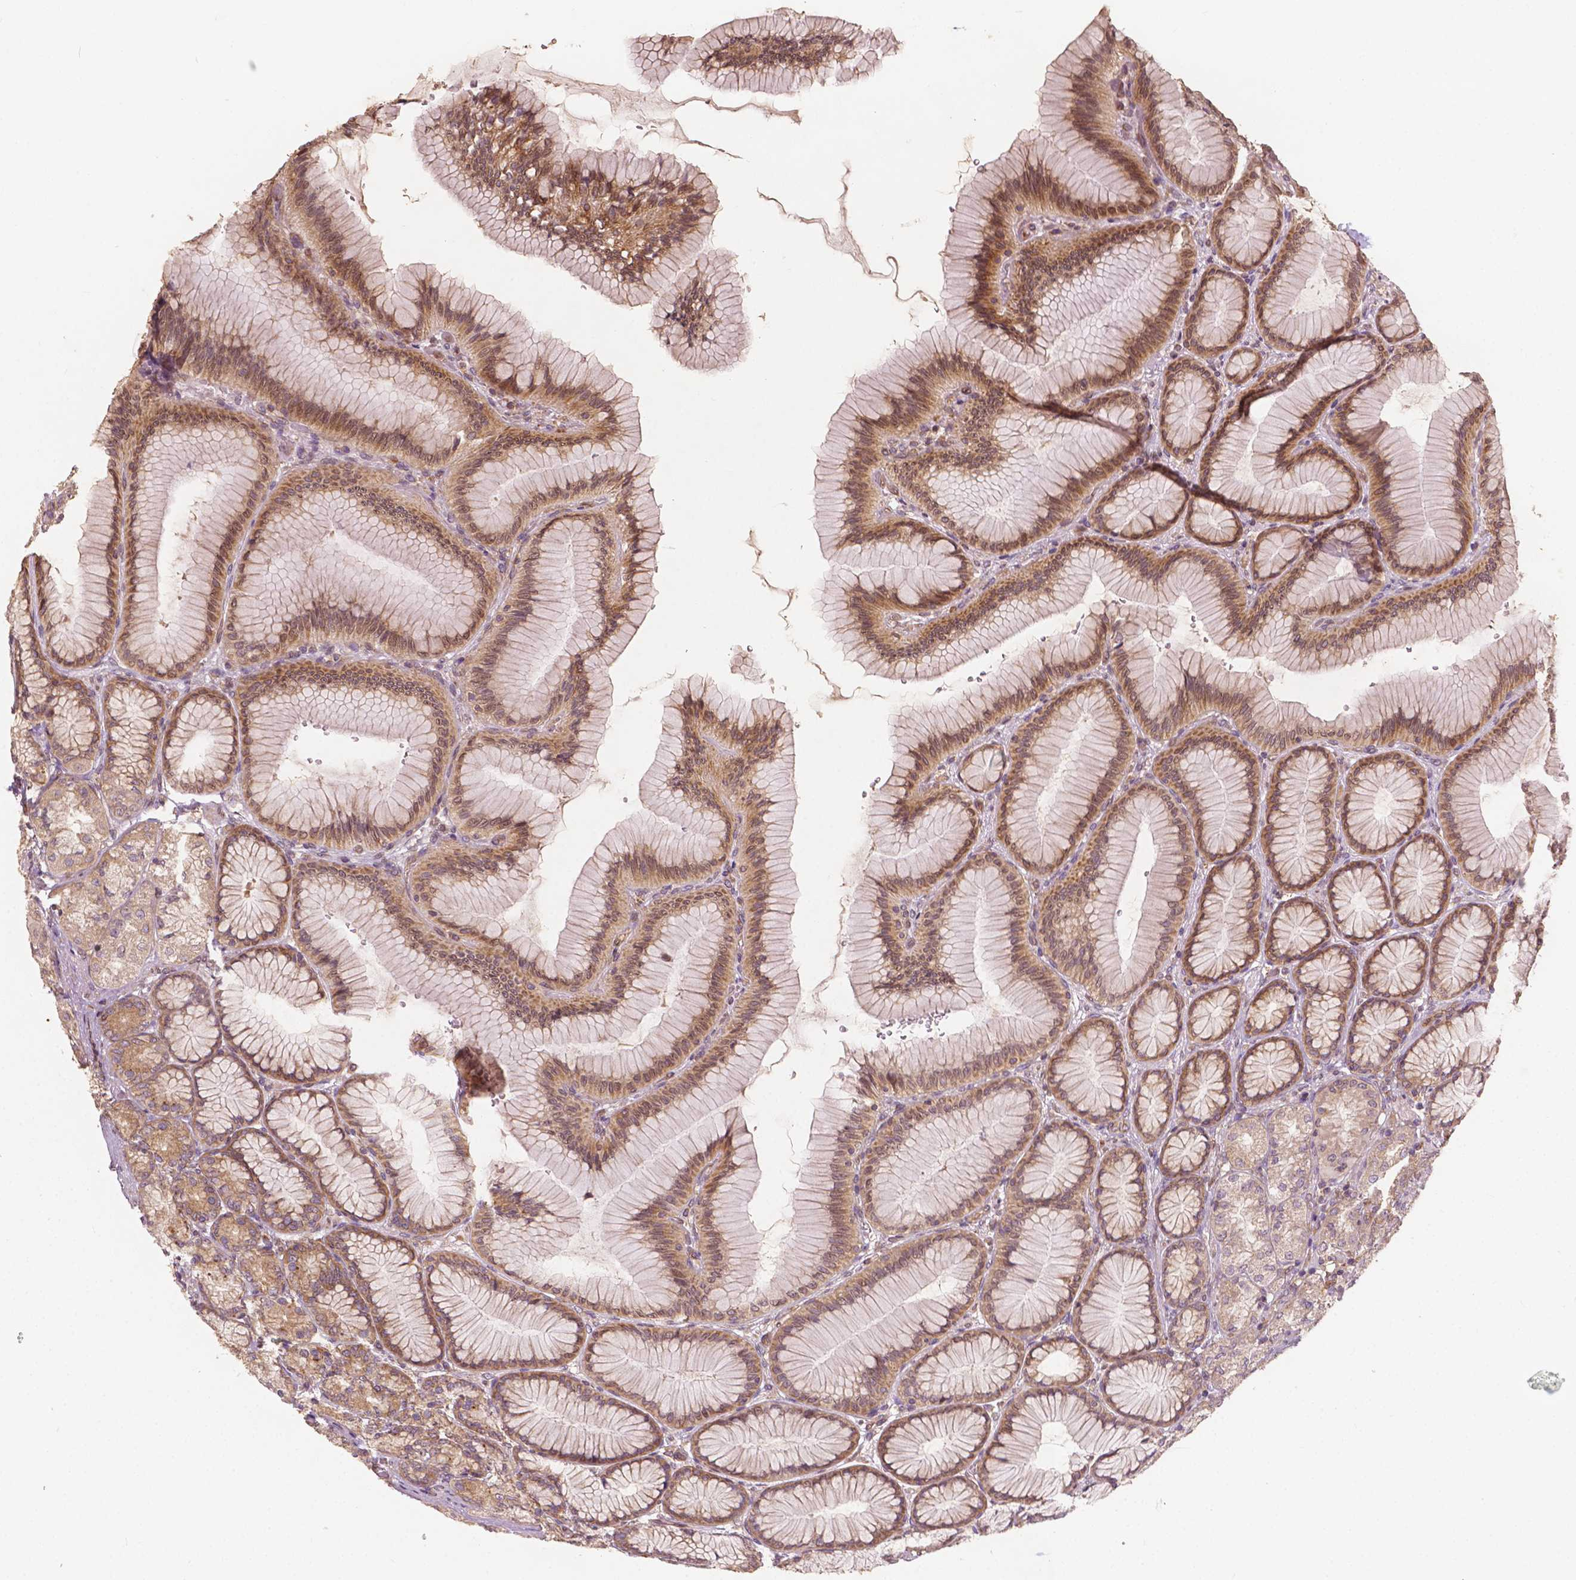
{"staining": {"intensity": "moderate", "quantity": ">75%", "location": "cytoplasmic/membranous"}, "tissue": "stomach", "cell_type": "Glandular cells", "image_type": "normal", "snomed": [{"axis": "morphology", "description": "Normal tissue, NOS"}, {"axis": "morphology", "description": "Adenocarcinoma, NOS"}, {"axis": "morphology", "description": "Adenocarcinoma, High grade"}, {"axis": "topography", "description": "Stomach, upper"}, {"axis": "topography", "description": "Stomach"}], "caption": "This image shows IHC staining of unremarkable stomach, with medium moderate cytoplasmic/membranous expression in about >75% of glandular cells.", "gene": "G3BP1", "patient": {"sex": "female", "age": 65}}